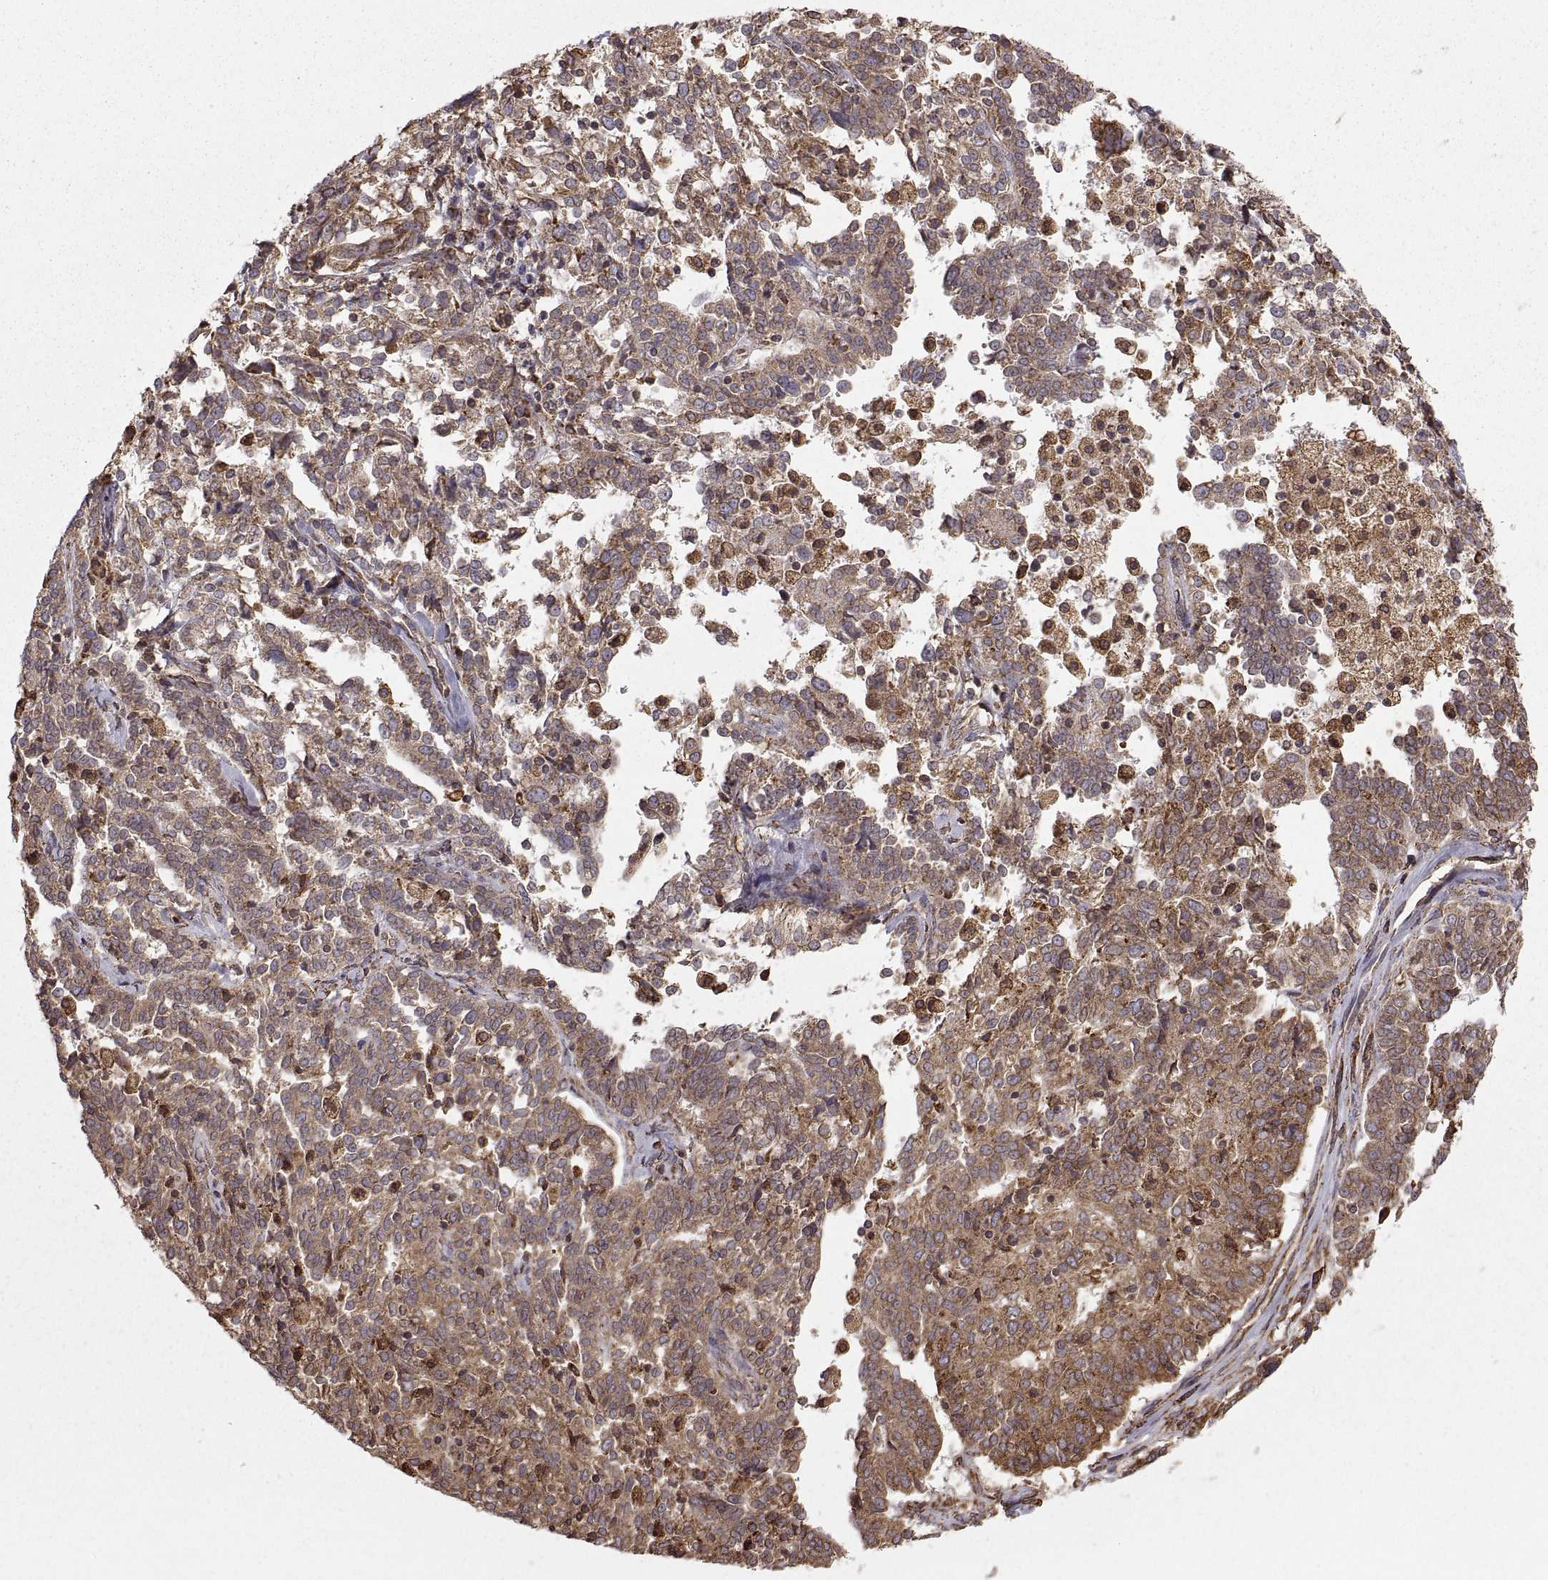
{"staining": {"intensity": "moderate", "quantity": "<25%", "location": "cytoplasmic/membranous"}, "tissue": "ovarian cancer", "cell_type": "Tumor cells", "image_type": "cancer", "snomed": [{"axis": "morphology", "description": "Cystadenocarcinoma, serous, NOS"}, {"axis": "topography", "description": "Ovary"}], "caption": "Human serous cystadenocarcinoma (ovarian) stained for a protein (brown) shows moderate cytoplasmic/membranous positive staining in approximately <25% of tumor cells.", "gene": "PDIA3", "patient": {"sex": "female", "age": 67}}